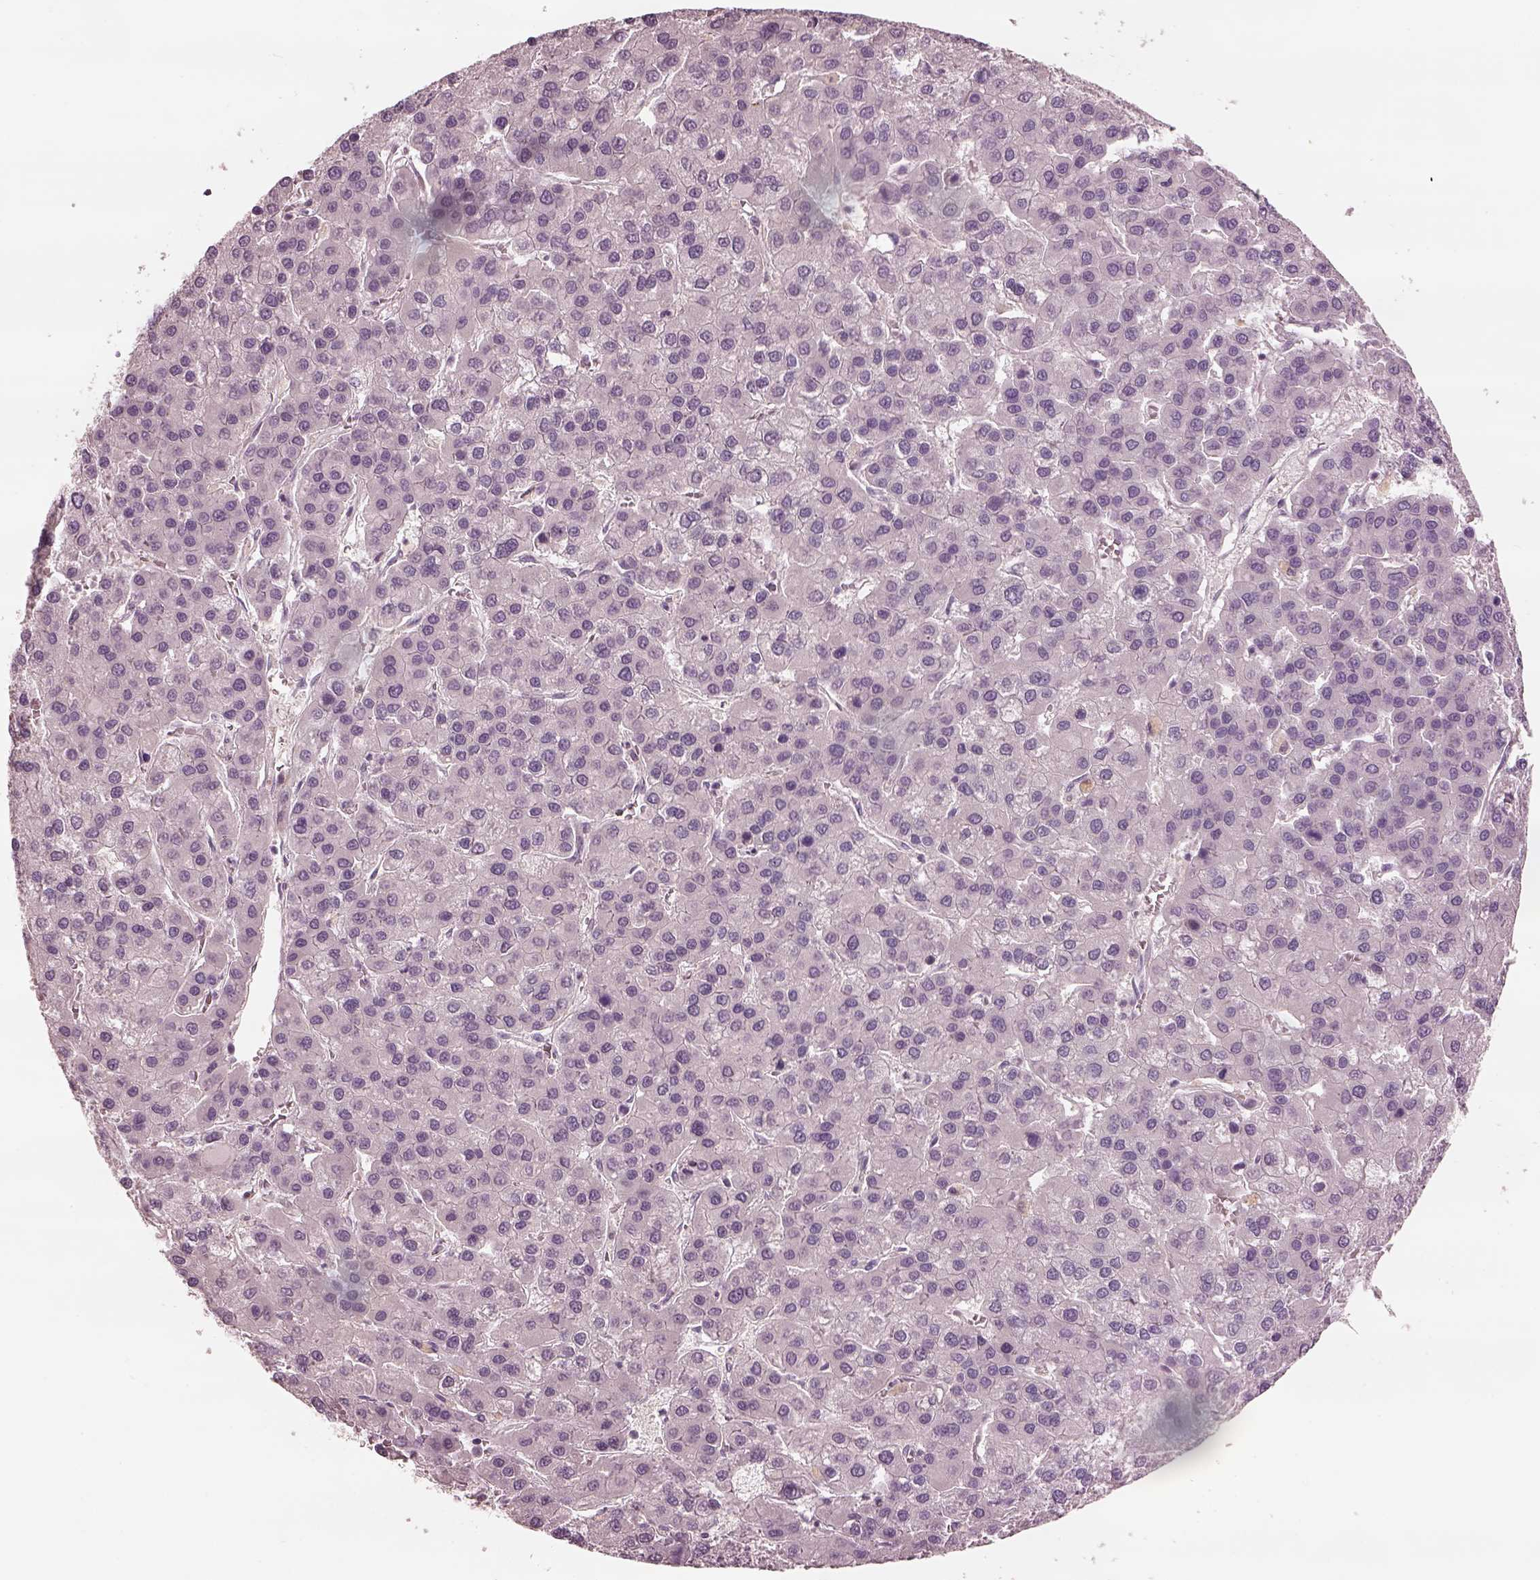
{"staining": {"intensity": "negative", "quantity": "none", "location": "none"}, "tissue": "liver cancer", "cell_type": "Tumor cells", "image_type": "cancer", "snomed": [{"axis": "morphology", "description": "Carcinoma, Hepatocellular, NOS"}, {"axis": "topography", "description": "Liver"}], "caption": "Liver cancer was stained to show a protein in brown. There is no significant expression in tumor cells.", "gene": "MIA", "patient": {"sex": "female", "age": 41}}